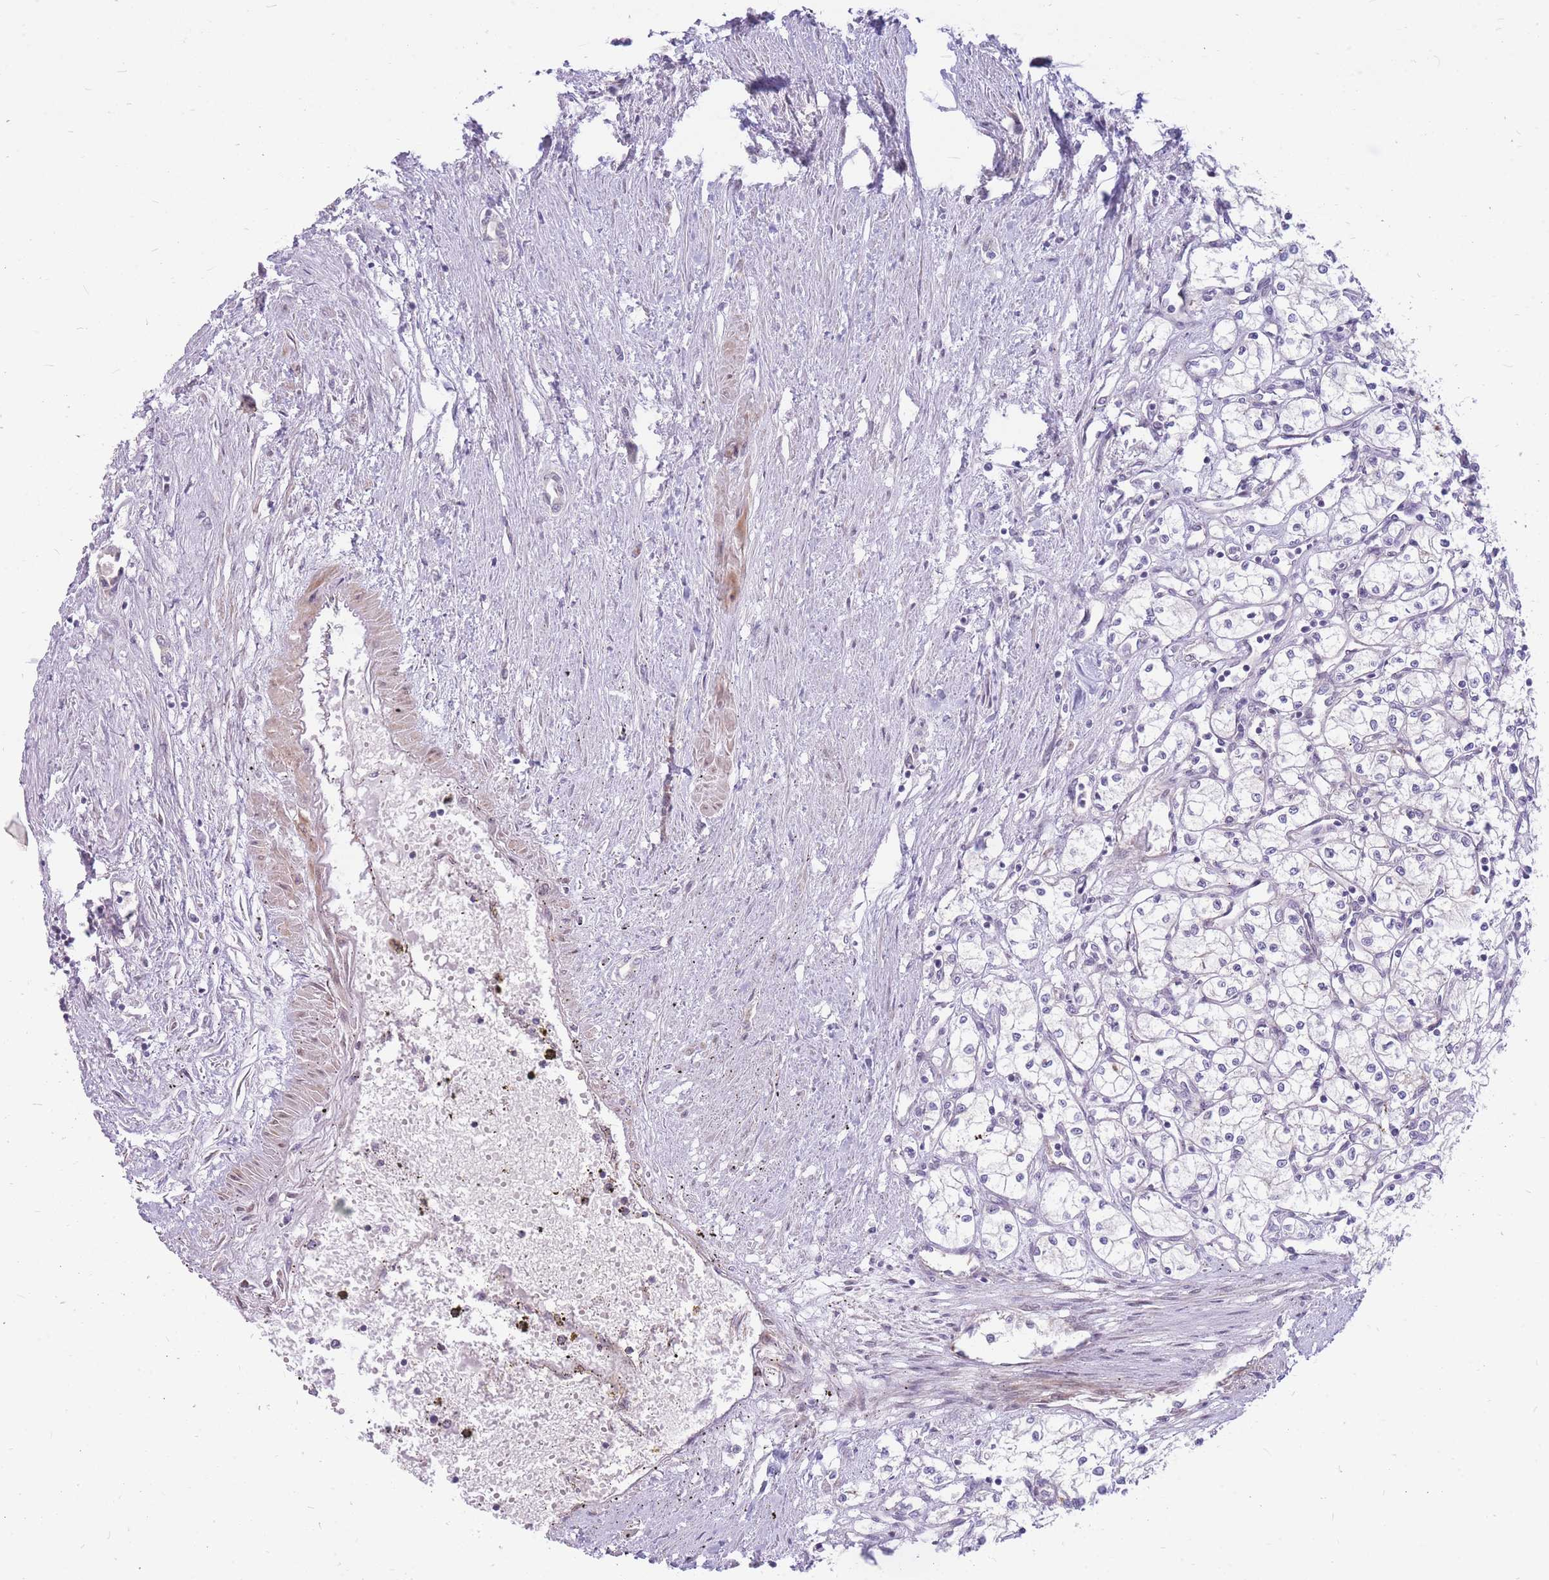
{"staining": {"intensity": "negative", "quantity": "none", "location": "none"}, "tissue": "renal cancer", "cell_type": "Tumor cells", "image_type": "cancer", "snomed": [{"axis": "morphology", "description": "Adenocarcinoma, NOS"}, {"axis": "topography", "description": "Kidney"}], "caption": "Renal cancer was stained to show a protein in brown. There is no significant positivity in tumor cells. (Stains: DAB (3,3'-diaminobenzidine) immunohistochemistry with hematoxylin counter stain, Microscopy: brightfield microscopy at high magnification).", "gene": "ERCC2", "patient": {"sex": "male", "age": 59}}